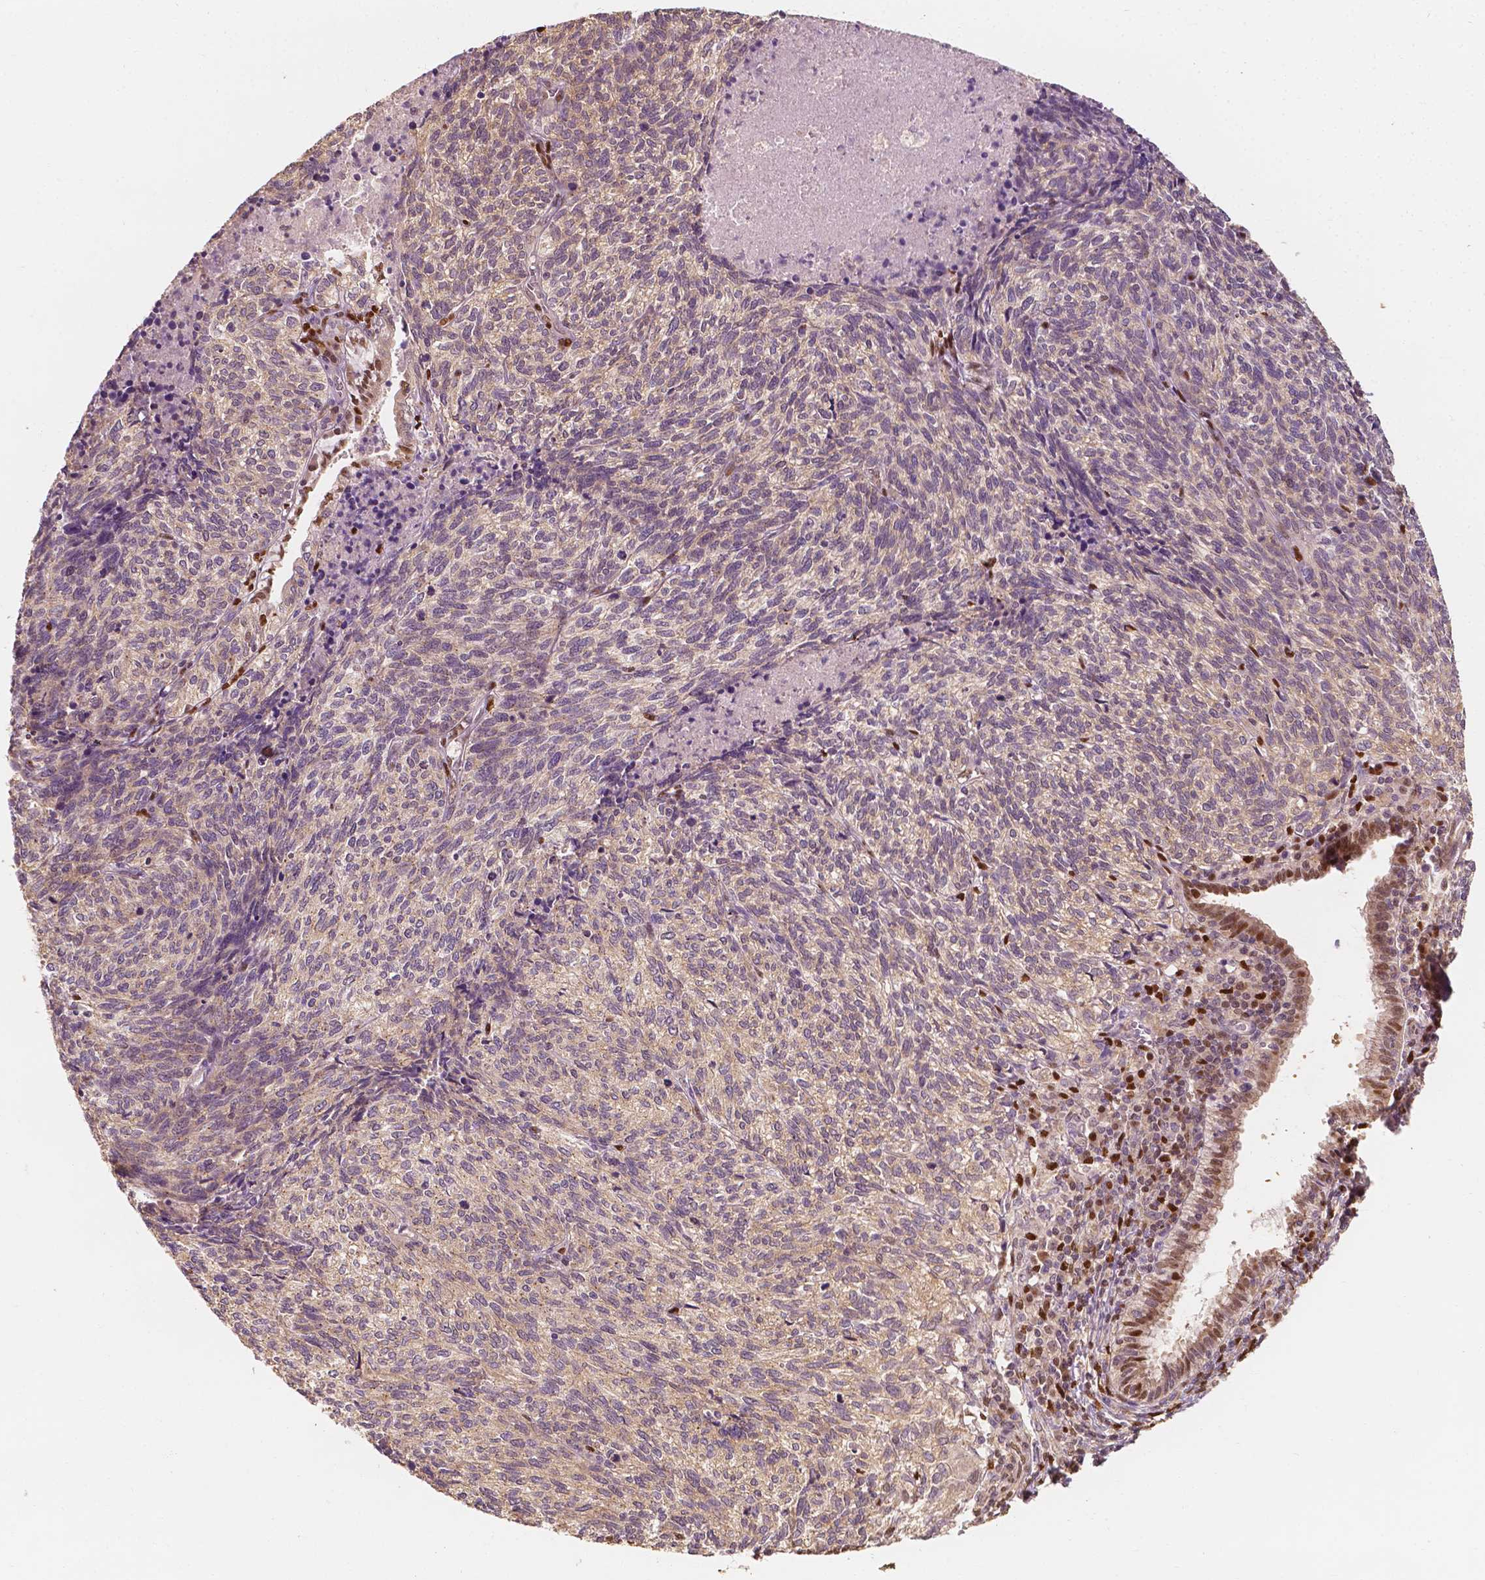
{"staining": {"intensity": "negative", "quantity": "none", "location": "none"}, "tissue": "cervical cancer", "cell_type": "Tumor cells", "image_type": "cancer", "snomed": [{"axis": "morphology", "description": "Squamous cell carcinoma, NOS"}, {"axis": "topography", "description": "Cervix"}], "caption": "Human cervical cancer stained for a protein using IHC shows no staining in tumor cells.", "gene": "TBC1D17", "patient": {"sex": "female", "age": 45}}